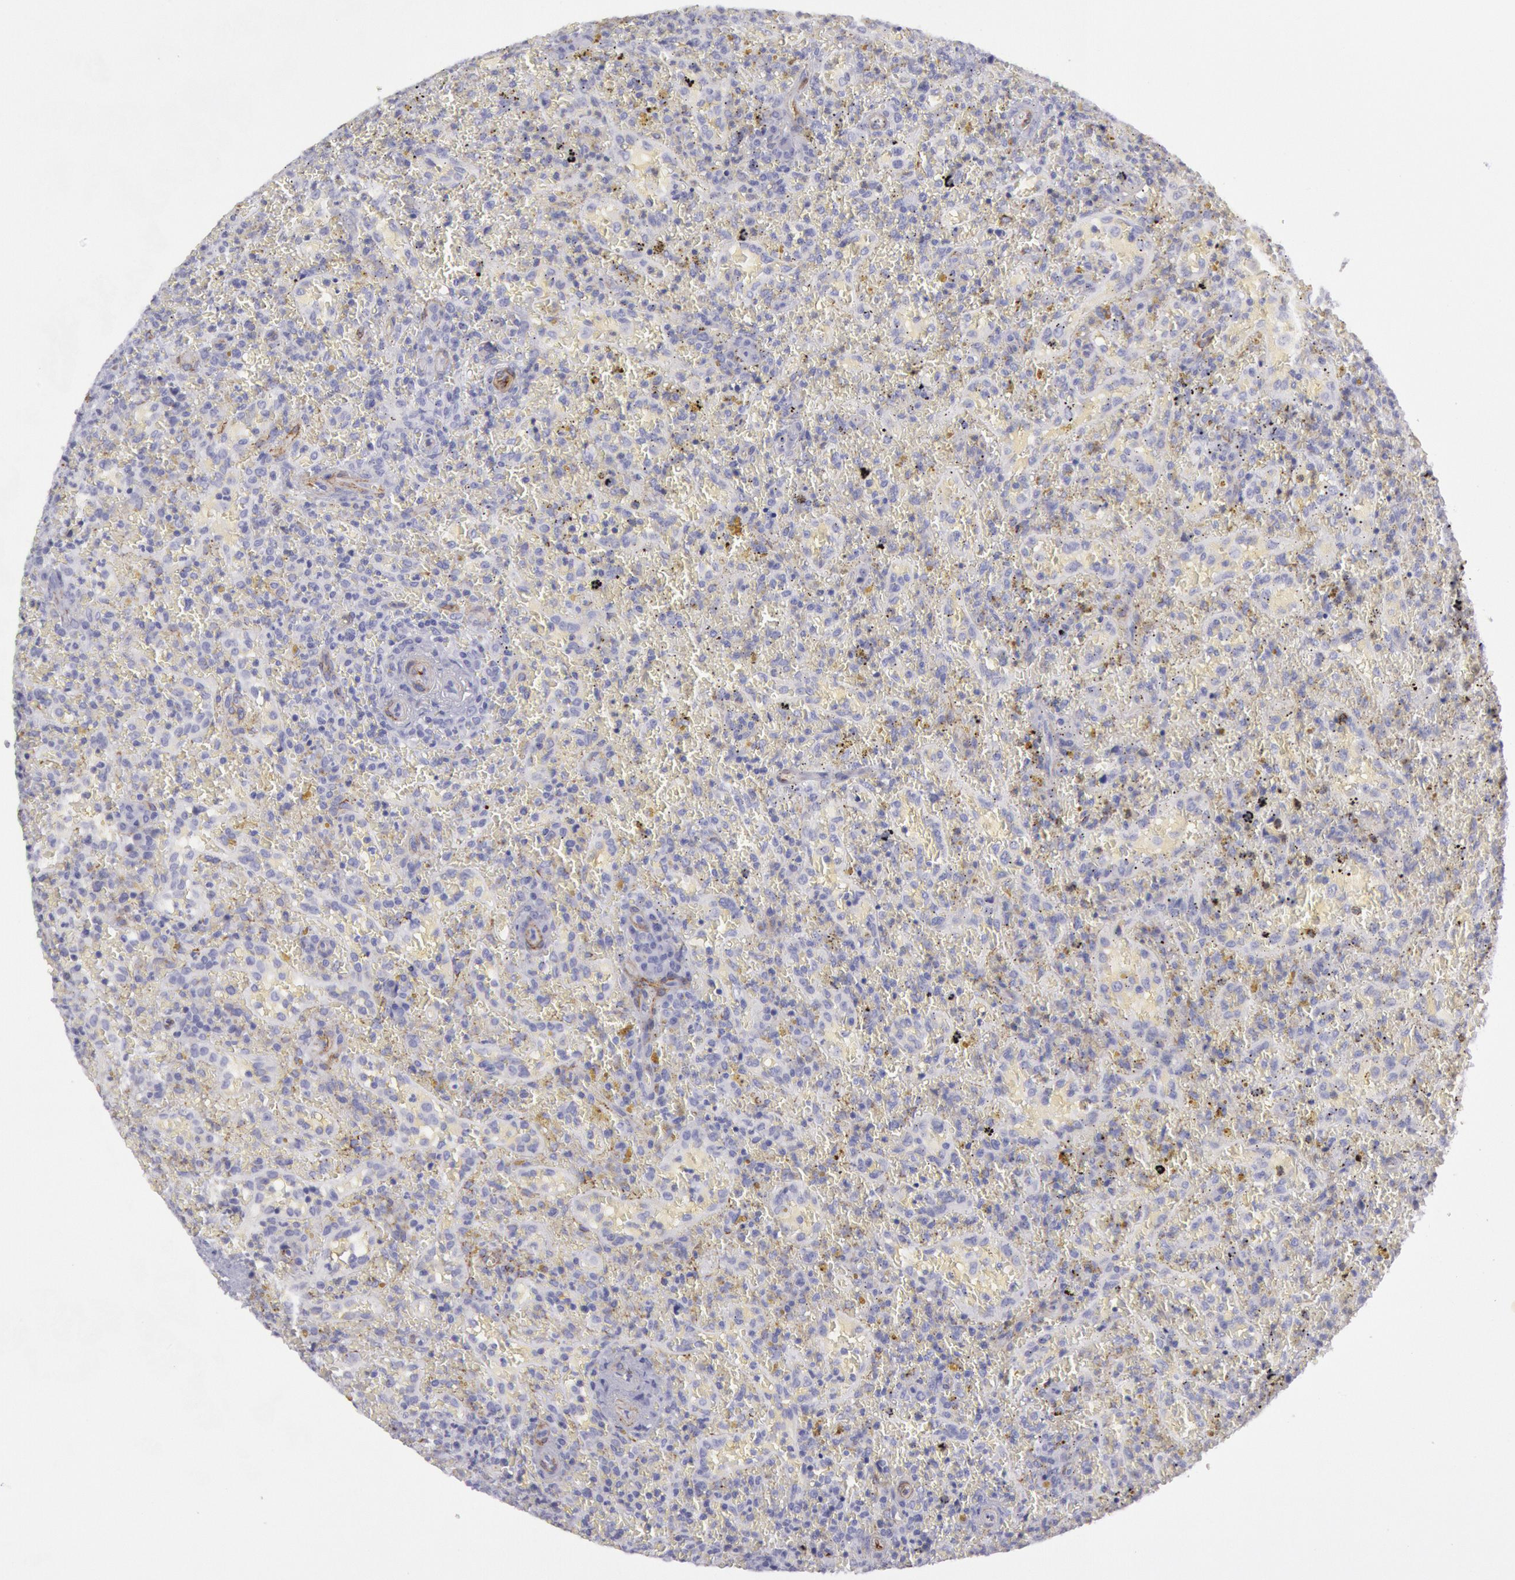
{"staining": {"intensity": "negative", "quantity": "none", "location": "none"}, "tissue": "lymphoma", "cell_type": "Tumor cells", "image_type": "cancer", "snomed": [{"axis": "morphology", "description": "Malignant lymphoma, non-Hodgkin's type, High grade"}, {"axis": "topography", "description": "Spleen"}, {"axis": "topography", "description": "Lymph node"}], "caption": "A micrograph of human high-grade malignant lymphoma, non-Hodgkin's type is negative for staining in tumor cells. (DAB (3,3'-diaminobenzidine) IHC with hematoxylin counter stain).", "gene": "CDH13", "patient": {"sex": "female", "age": 70}}